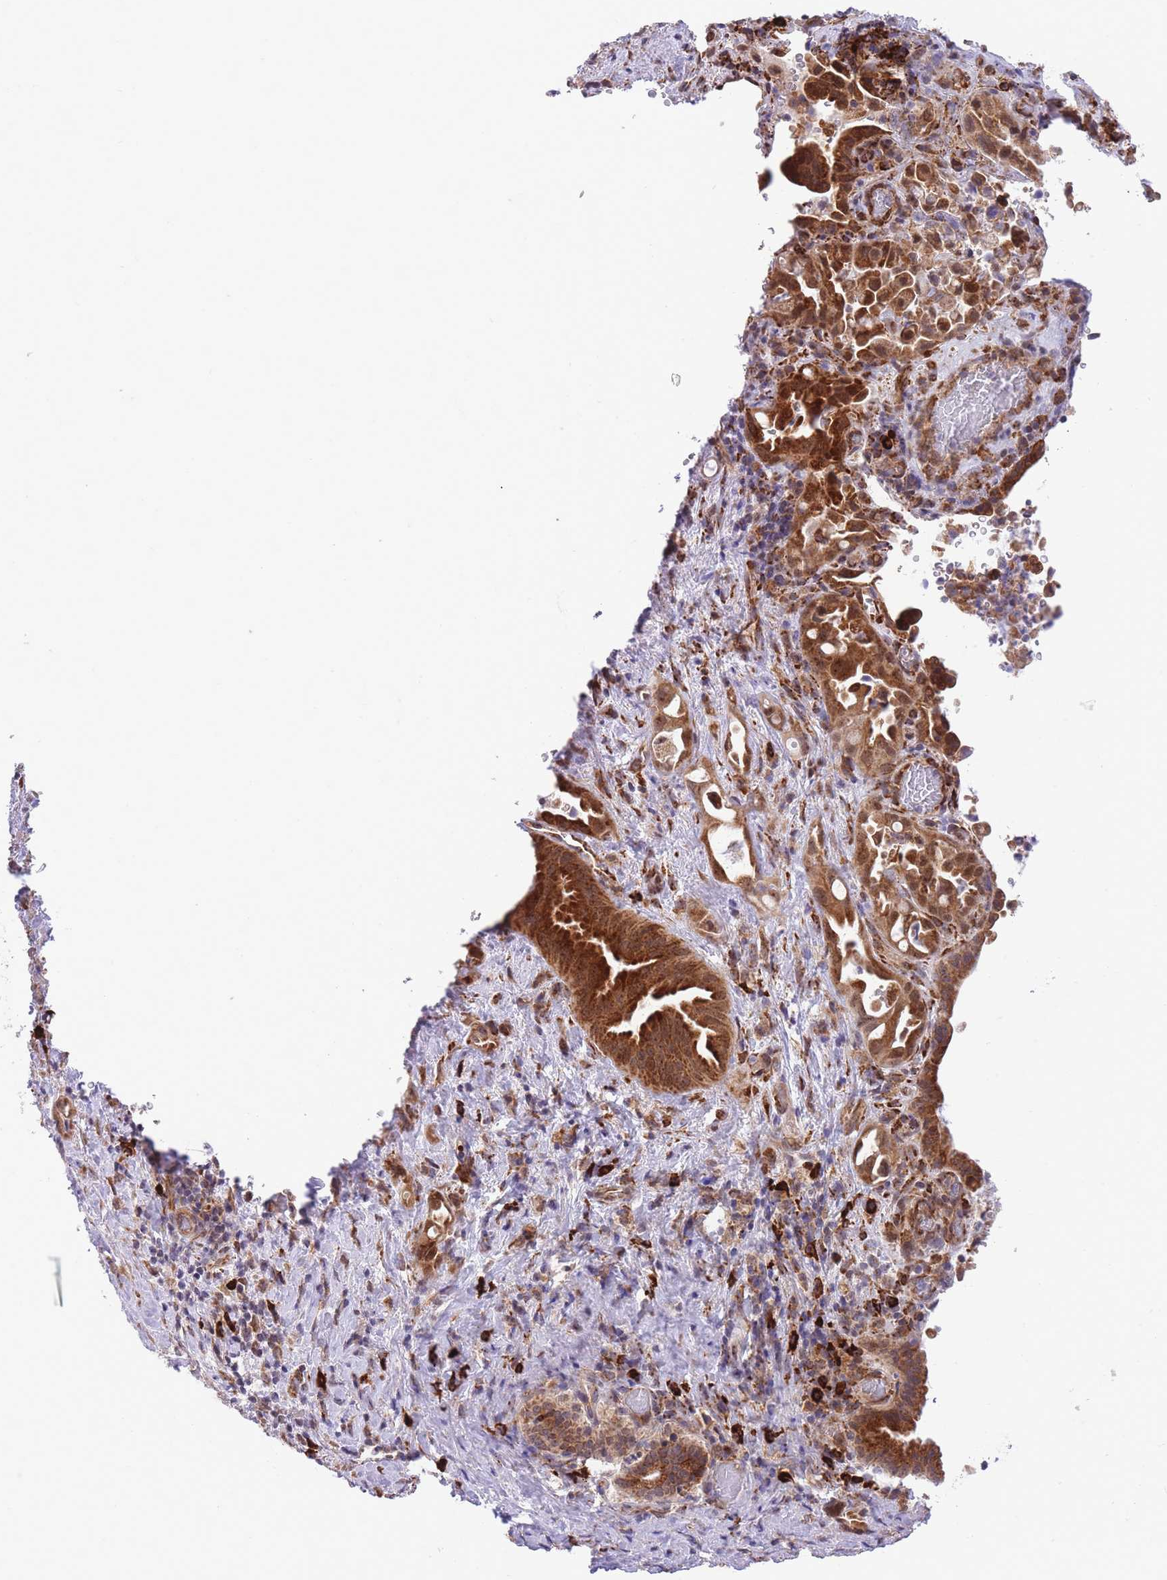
{"staining": {"intensity": "strong", "quantity": ">75%", "location": "cytoplasmic/membranous"}, "tissue": "liver cancer", "cell_type": "Tumor cells", "image_type": "cancer", "snomed": [{"axis": "morphology", "description": "Cholangiocarcinoma"}, {"axis": "topography", "description": "Liver"}], "caption": "Protein staining of liver cancer (cholangiocarcinoma) tissue shows strong cytoplasmic/membranous positivity in approximately >75% of tumor cells.", "gene": "EXOSC8", "patient": {"sex": "female", "age": 68}}